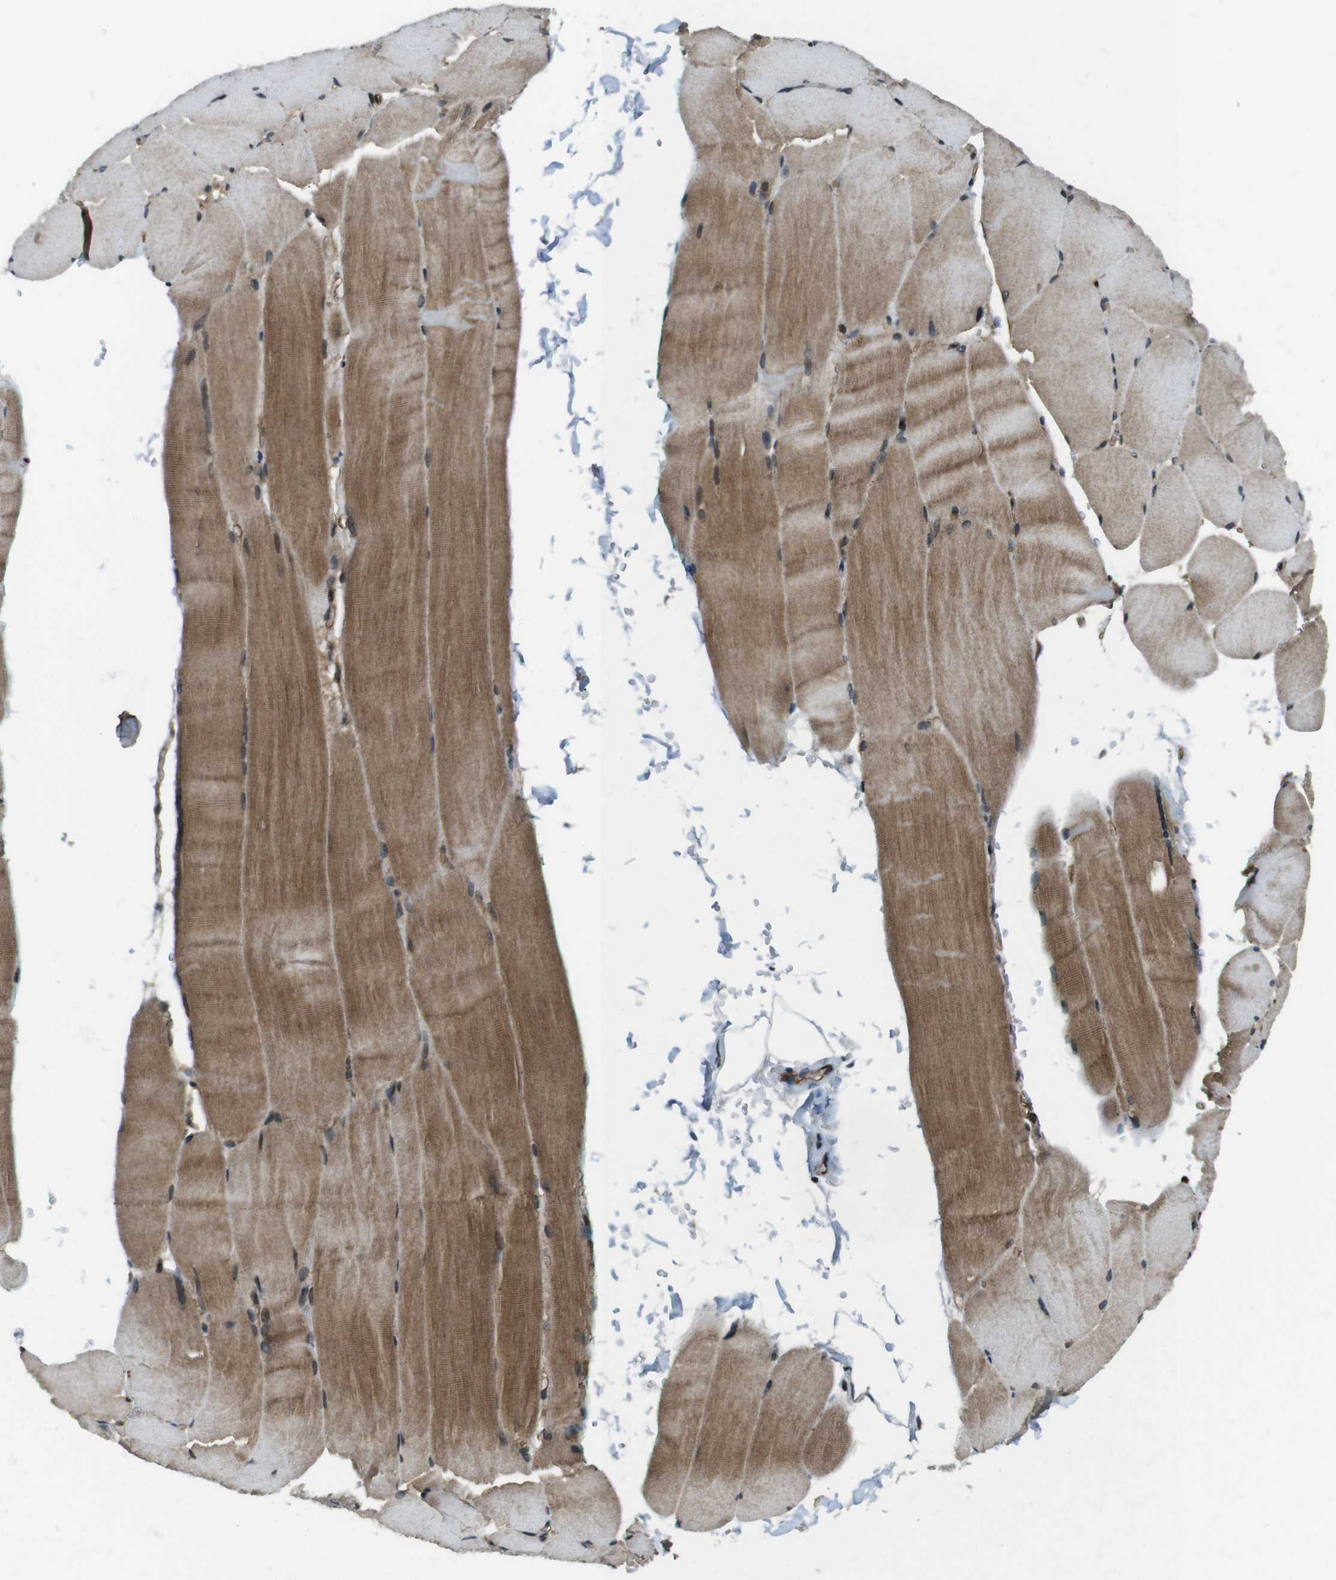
{"staining": {"intensity": "moderate", "quantity": "25%-75%", "location": "cytoplasmic/membranous"}, "tissue": "skeletal muscle", "cell_type": "Myocytes", "image_type": "normal", "snomed": [{"axis": "morphology", "description": "Normal tissue, NOS"}, {"axis": "topography", "description": "Skin"}, {"axis": "topography", "description": "Skeletal muscle"}], "caption": "Moderate cytoplasmic/membranous staining for a protein is present in about 25%-75% of myocytes of unremarkable skeletal muscle using immunohistochemistry.", "gene": "TIAM2", "patient": {"sex": "male", "age": 83}}